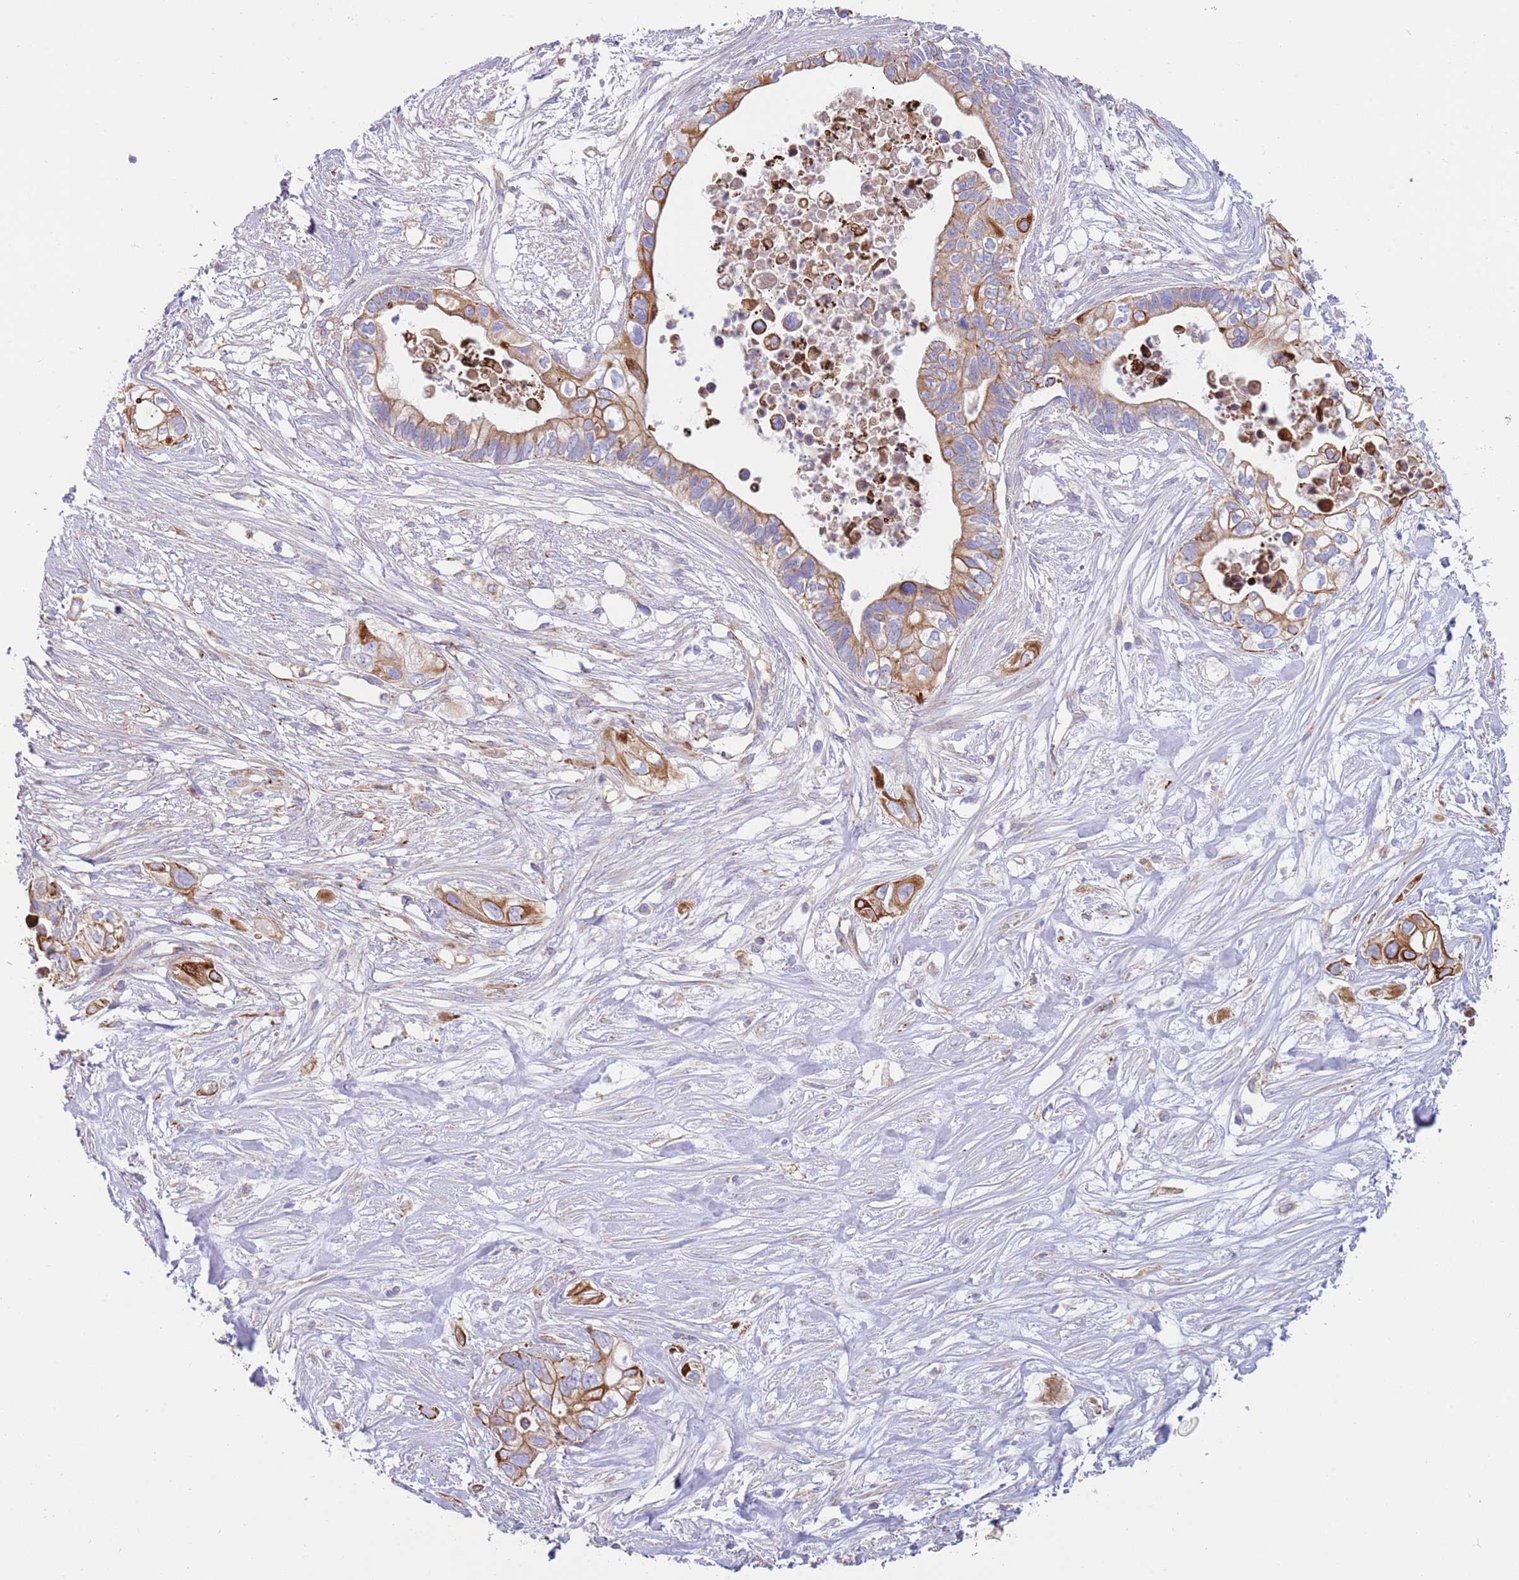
{"staining": {"intensity": "moderate", "quantity": "25%-75%", "location": "cytoplasmic/membranous"}, "tissue": "pancreatic cancer", "cell_type": "Tumor cells", "image_type": "cancer", "snomed": [{"axis": "morphology", "description": "Adenocarcinoma, NOS"}, {"axis": "topography", "description": "Pancreas"}], "caption": "Brown immunohistochemical staining in adenocarcinoma (pancreatic) displays moderate cytoplasmic/membranous expression in approximately 25%-75% of tumor cells.", "gene": "MOGAT1", "patient": {"sex": "female", "age": 63}}